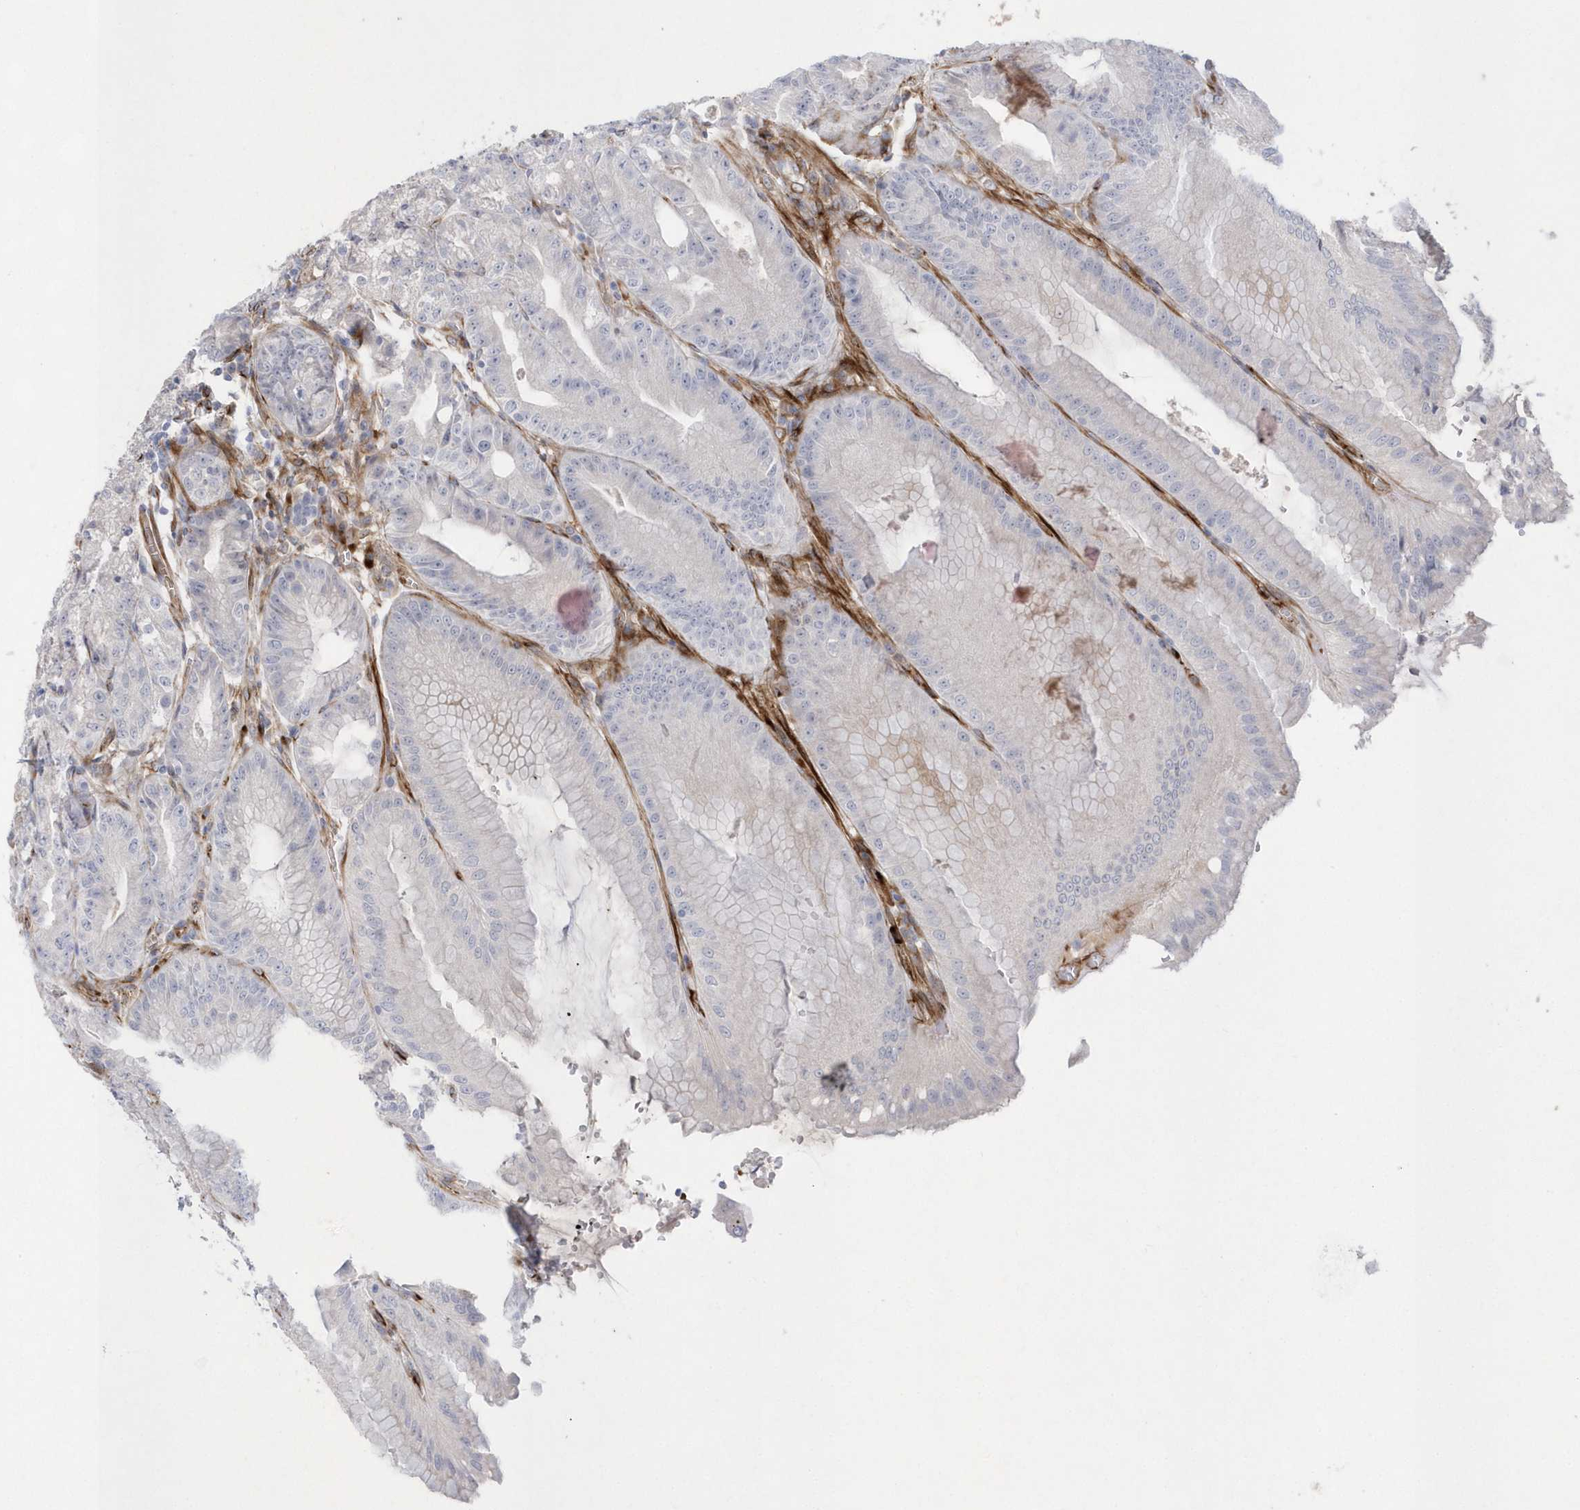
{"staining": {"intensity": "negative", "quantity": "none", "location": "none"}, "tissue": "stomach", "cell_type": "Glandular cells", "image_type": "normal", "snomed": [{"axis": "morphology", "description": "Normal tissue, NOS"}, {"axis": "topography", "description": "Stomach, upper"}, {"axis": "topography", "description": "Stomach, lower"}], "caption": "IHC image of normal stomach: human stomach stained with DAB shows no significant protein positivity in glandular cells. Nuclei are stained in blue.", "gene": "TMEM132B", "patient": {"sex": "male", "age": 71}}